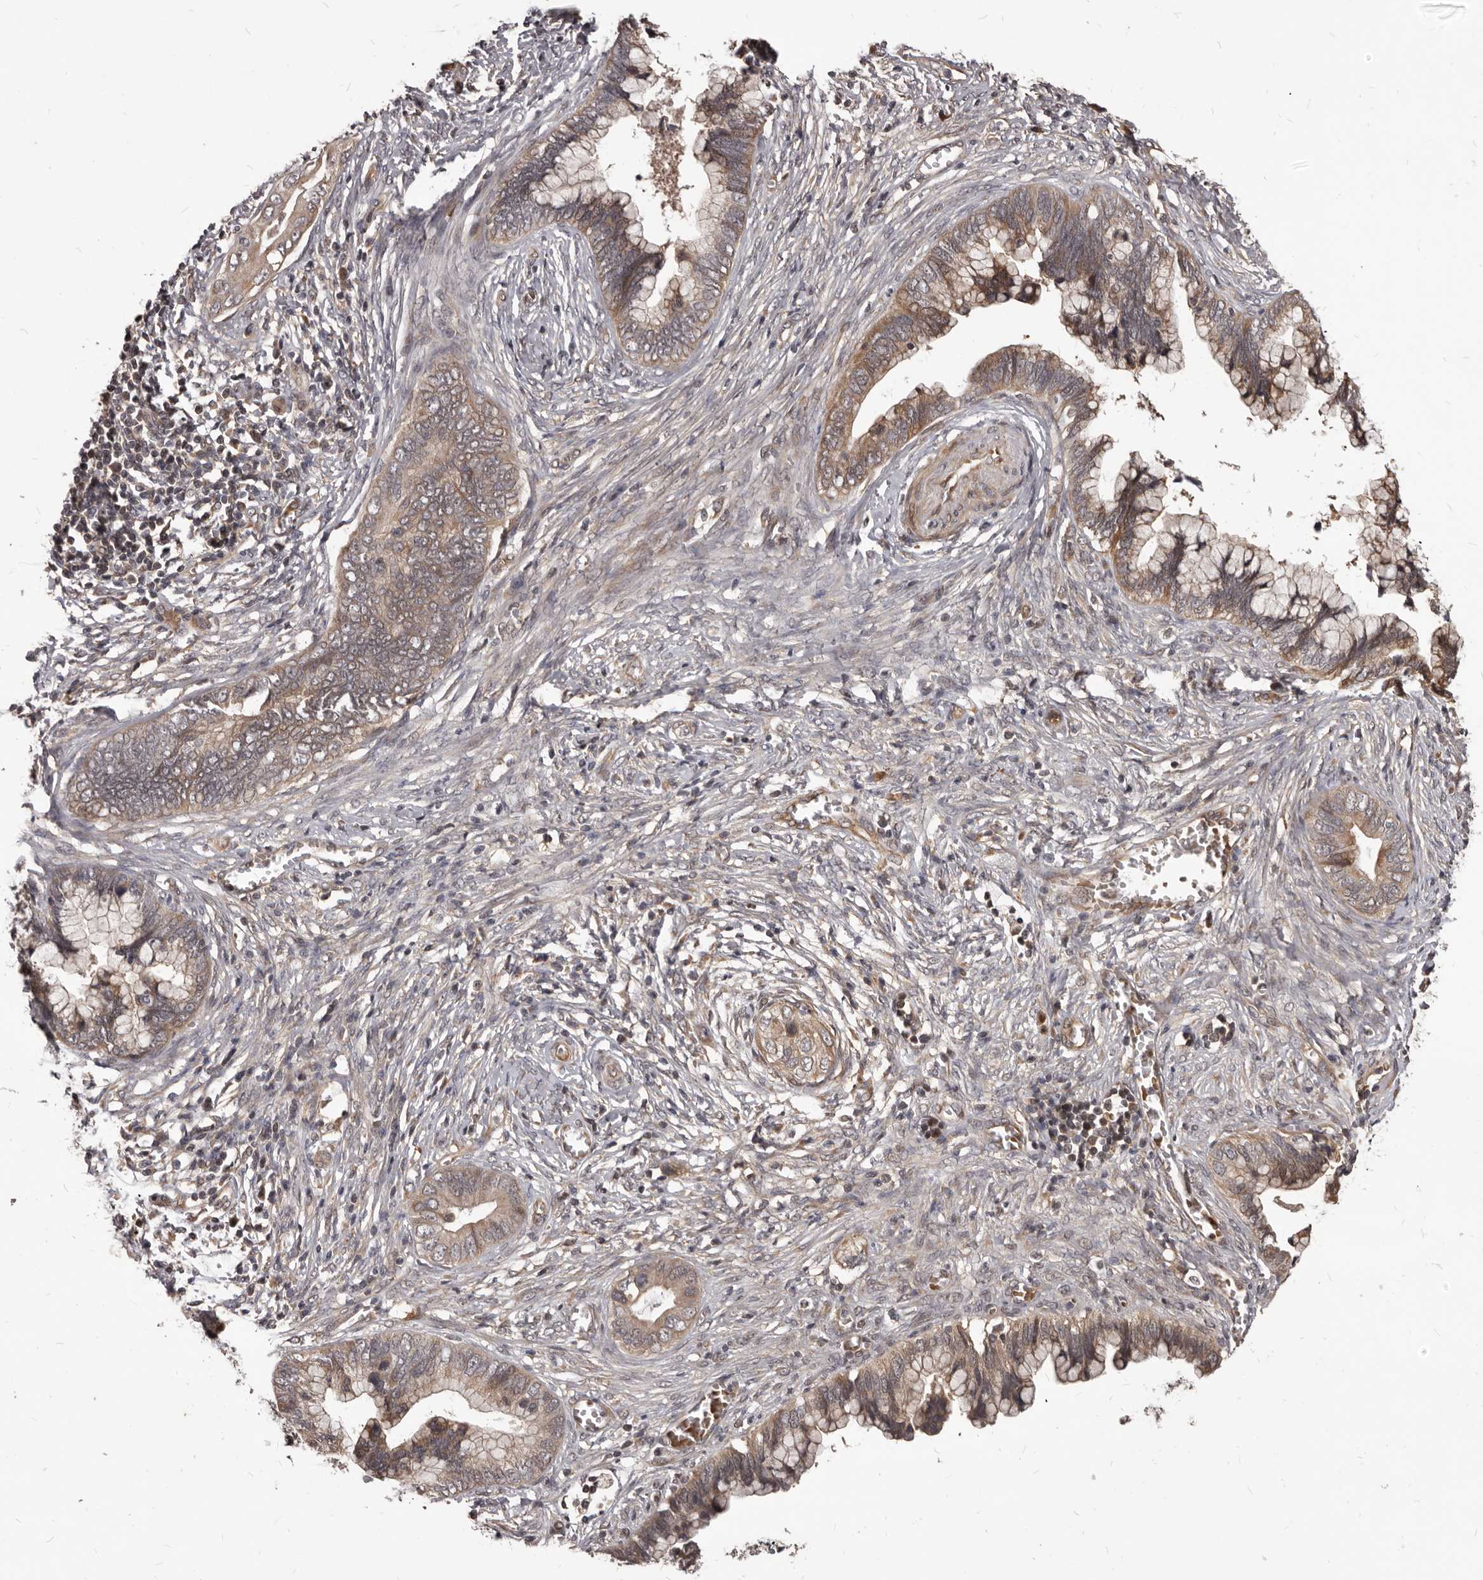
{"staining": {"intensity": "moderate", "quantity": ">75%", "location": "cytoplasmic/membranous"}, "tissue": "cervical cancer", "cell_type": "Tumor cells", "image_type": "cancer", "snomed": [{"axis": "morphology", "description": "Adenocarcinoma, NOS"}, {"axis": "topography", "description": "Cervix"}], "caption": "Adenocarcinoma (cervical) stained with IHC shows moderate cytoplasmic/membranous expression in approximately >75% of tumor cells. (DAB (3,3'-diaminobenzidine) = brown stain, brightfield microscopy at high magnification).", "gene": "GABPB2", "patient": {"sex": "female", "age": 44}}